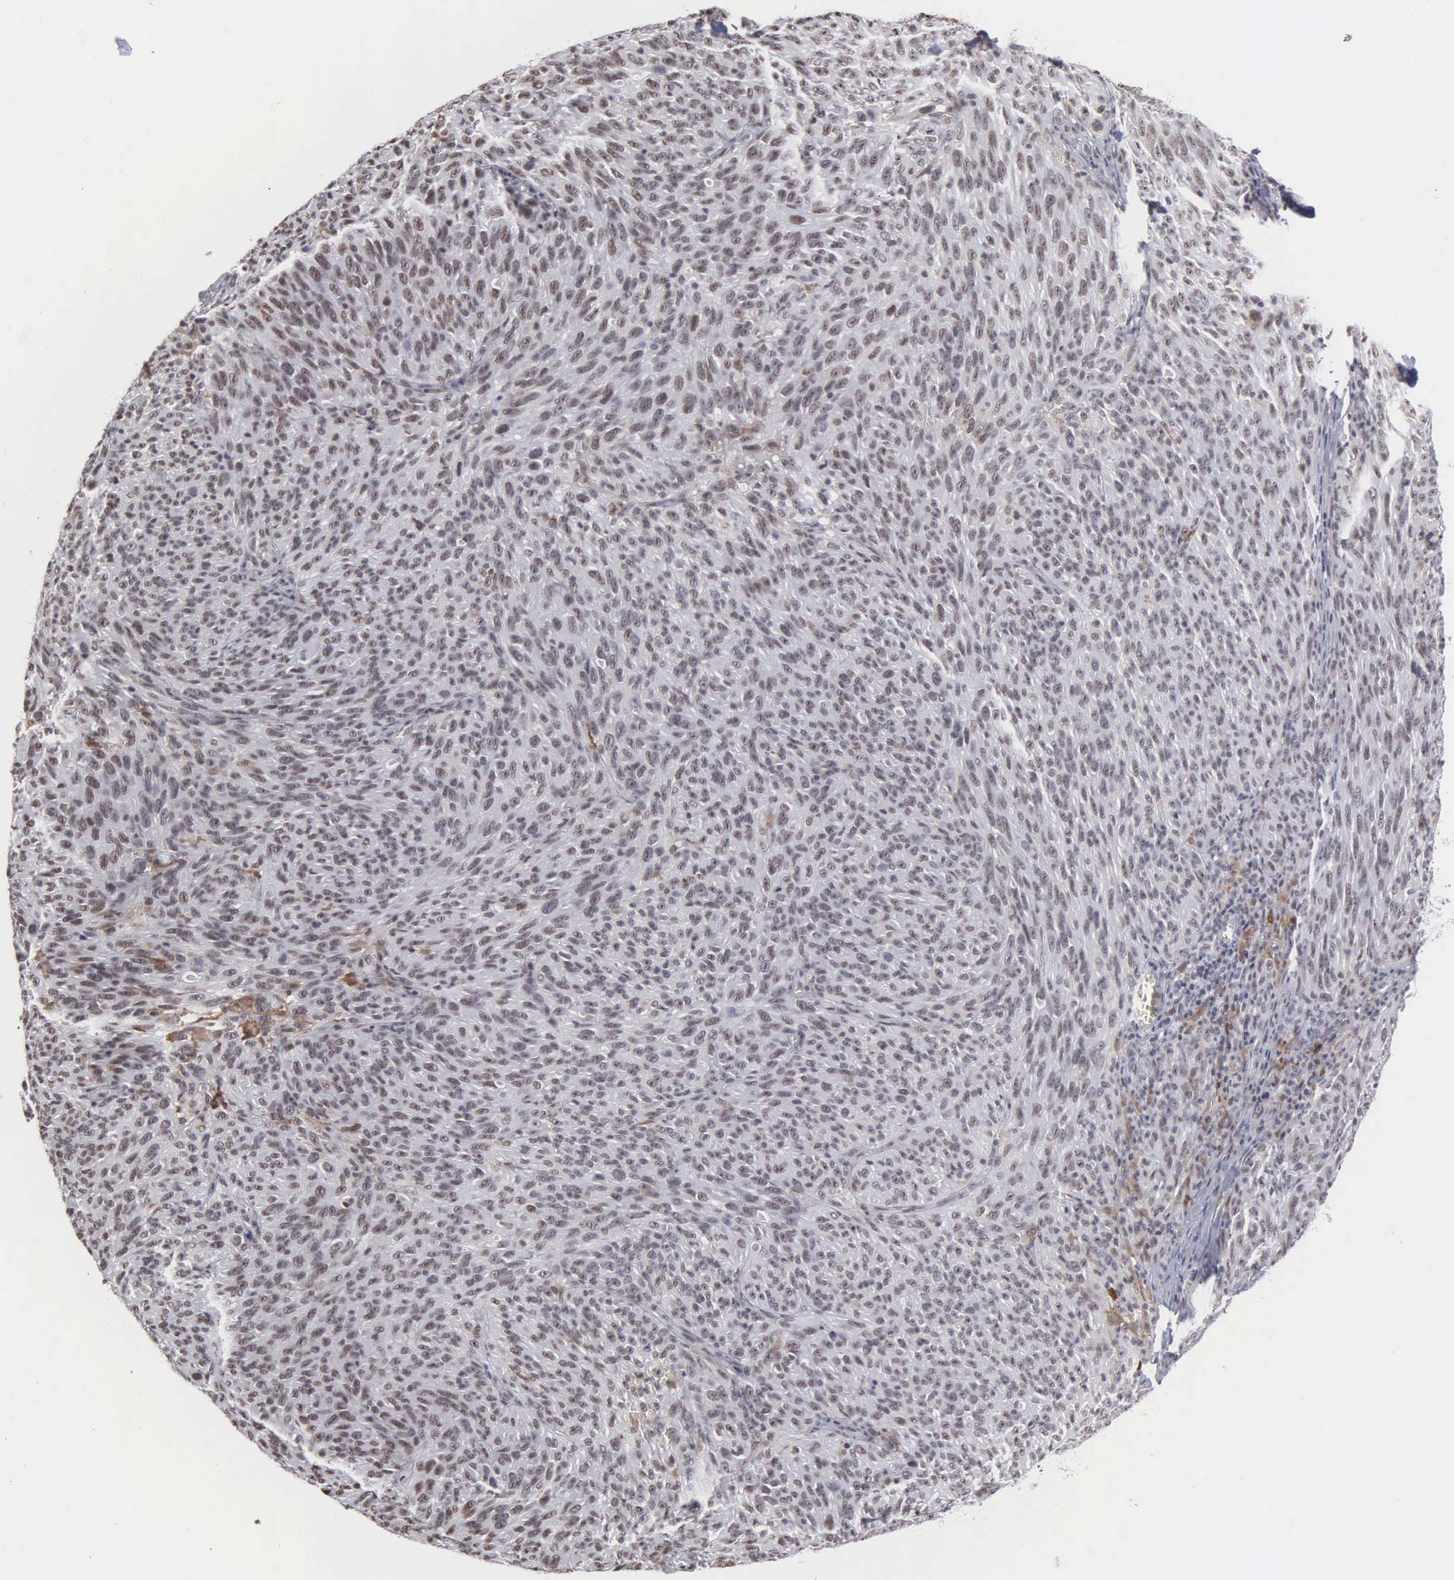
{"staining": {"intensity": "weak", "quantity": "<25%", "location": "nuclear"}, "tissue": "melanoma", "cell_type": "Tumor cells", "image_type": "cancer", "snomed": [{"axis": "morphology", "description": "Malignant melanoma, NOS"}, {"axis": "topography", "description": "Skin"}], "caption": "High magnification brightfield microscopy of malignant melanoma stained with DAB (3,3'-diaminobenzidine) (brown) and counterstained with hematoxylin (blue): tumor cells show no significant positivity. (Brightfield microscopy of DAB (3,3'-diaminobenzidine) immunohistochemistry at high magnification).", "gene": "KIAA0586", "patient": {"sex": "male", "age": 76}}